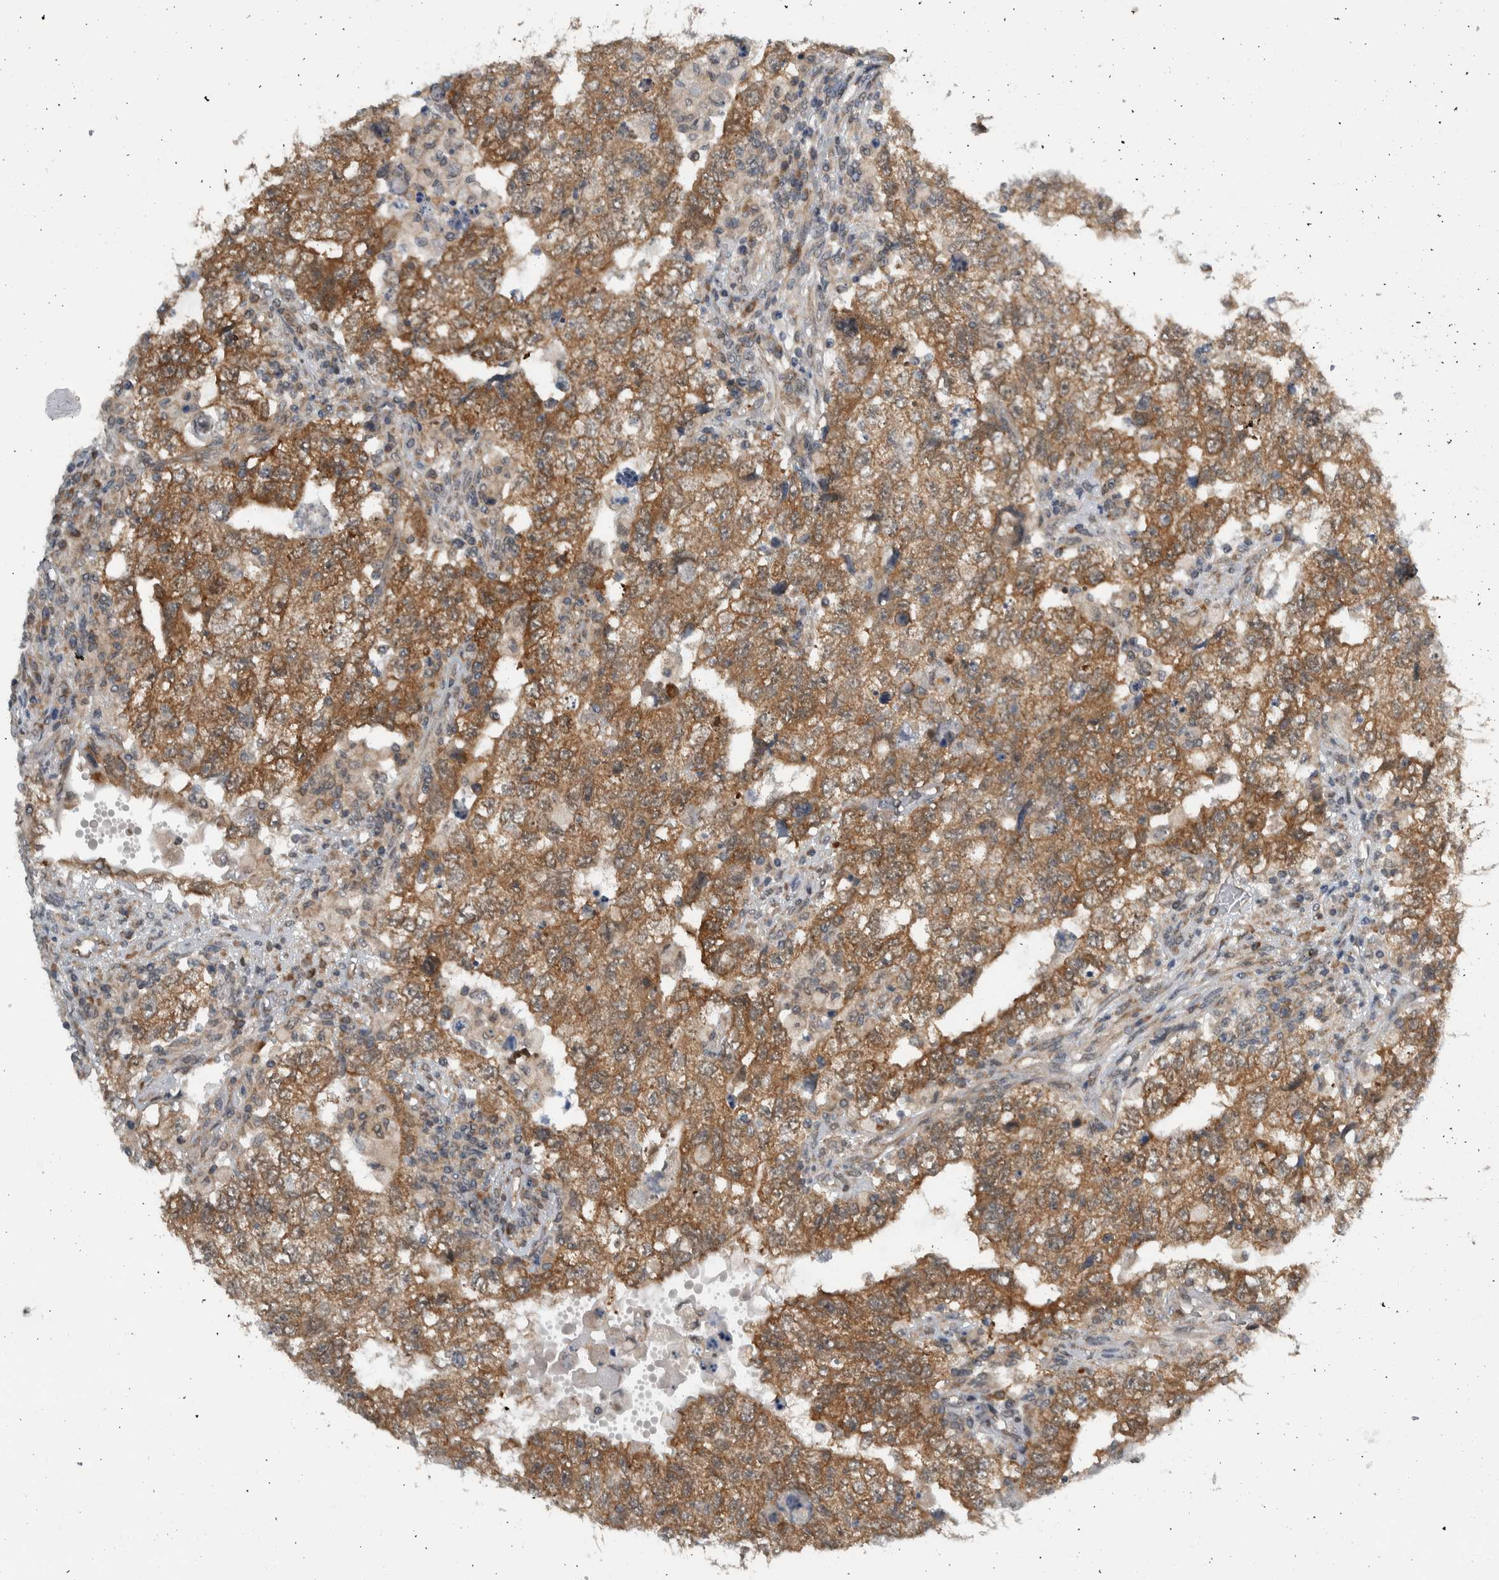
{"staining": {"intensity": "moderate", "quantity": ">75%", "location": "cytoplasmic/membranous"}, "tissue": "testis cancer", "cell_type": "Tumor cells", "image_type": "cancer", "snomed": [{"axis": "morphology", "description": "Carcinoma, Embryonal, NOS"}, {"axis": "topography", "description": "Testis"}], "caption": "A brown stain labels moderate cytoplasmic/membranous expression of a protein in human embryonal carcinoma (testis) tumor cells.", "gene": "CCDC43", "patient": {"sex": "male", "age": 36}}